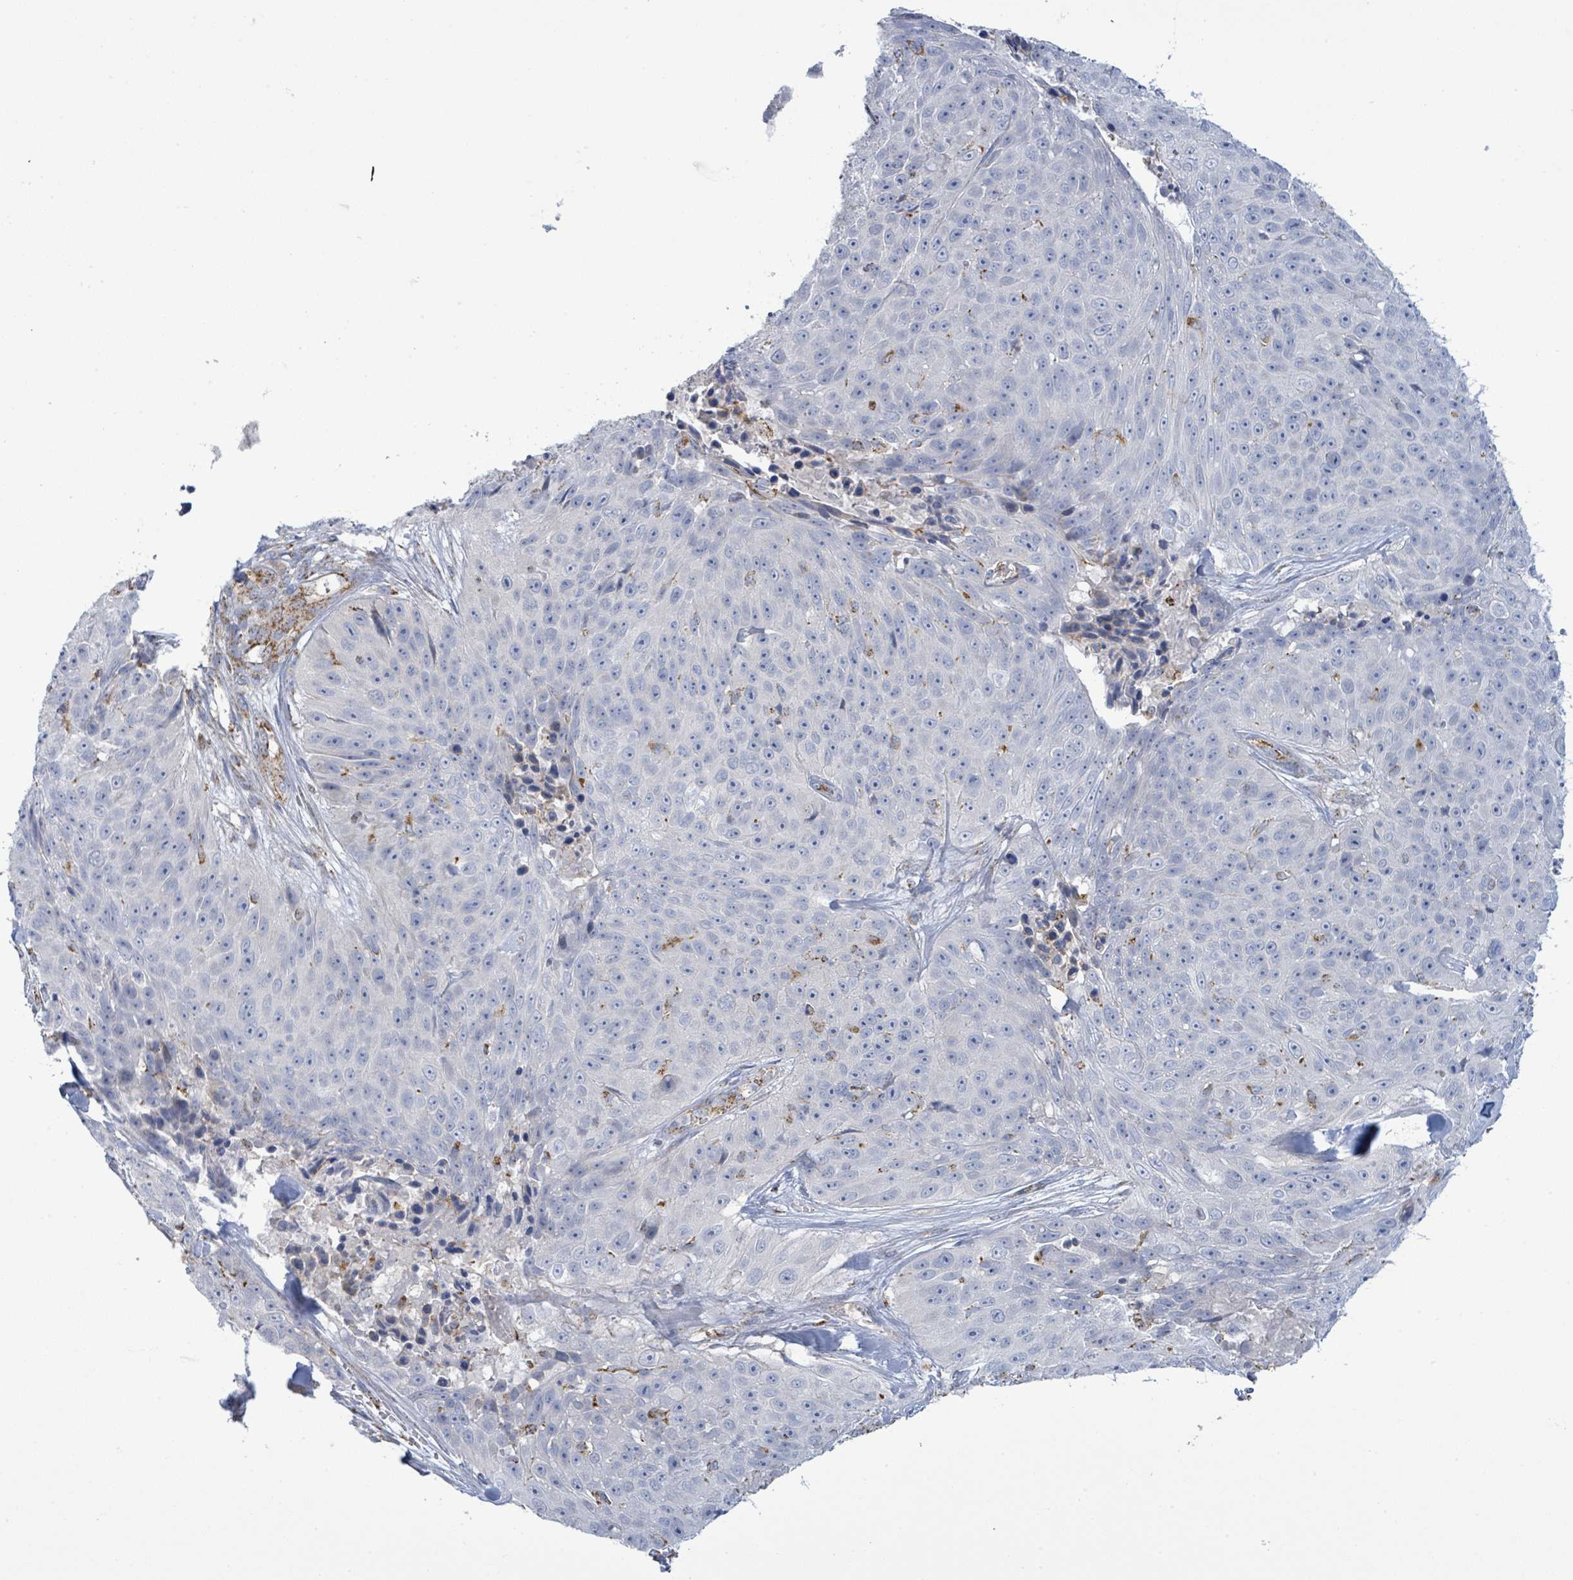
{"staining": {"intensity": "negative", "quantity": "none", "location": "none"}, "tissue": "skin cancer", "cell_type": "Tumor cells", "image_type": "cancer", "snomed": [{"axis": "morphology", "description": "Squamous cell carcinoma, NOS"}, {"axis": "topography", "description": "Skin"}], "caption": "Skin cancer (squamous cell carcinoma) stained for a protein using immunohistochemistry displays no expression tumor cells.", "gene": "SUCLG2", "patient": {"sex": "female", "age": 87}}